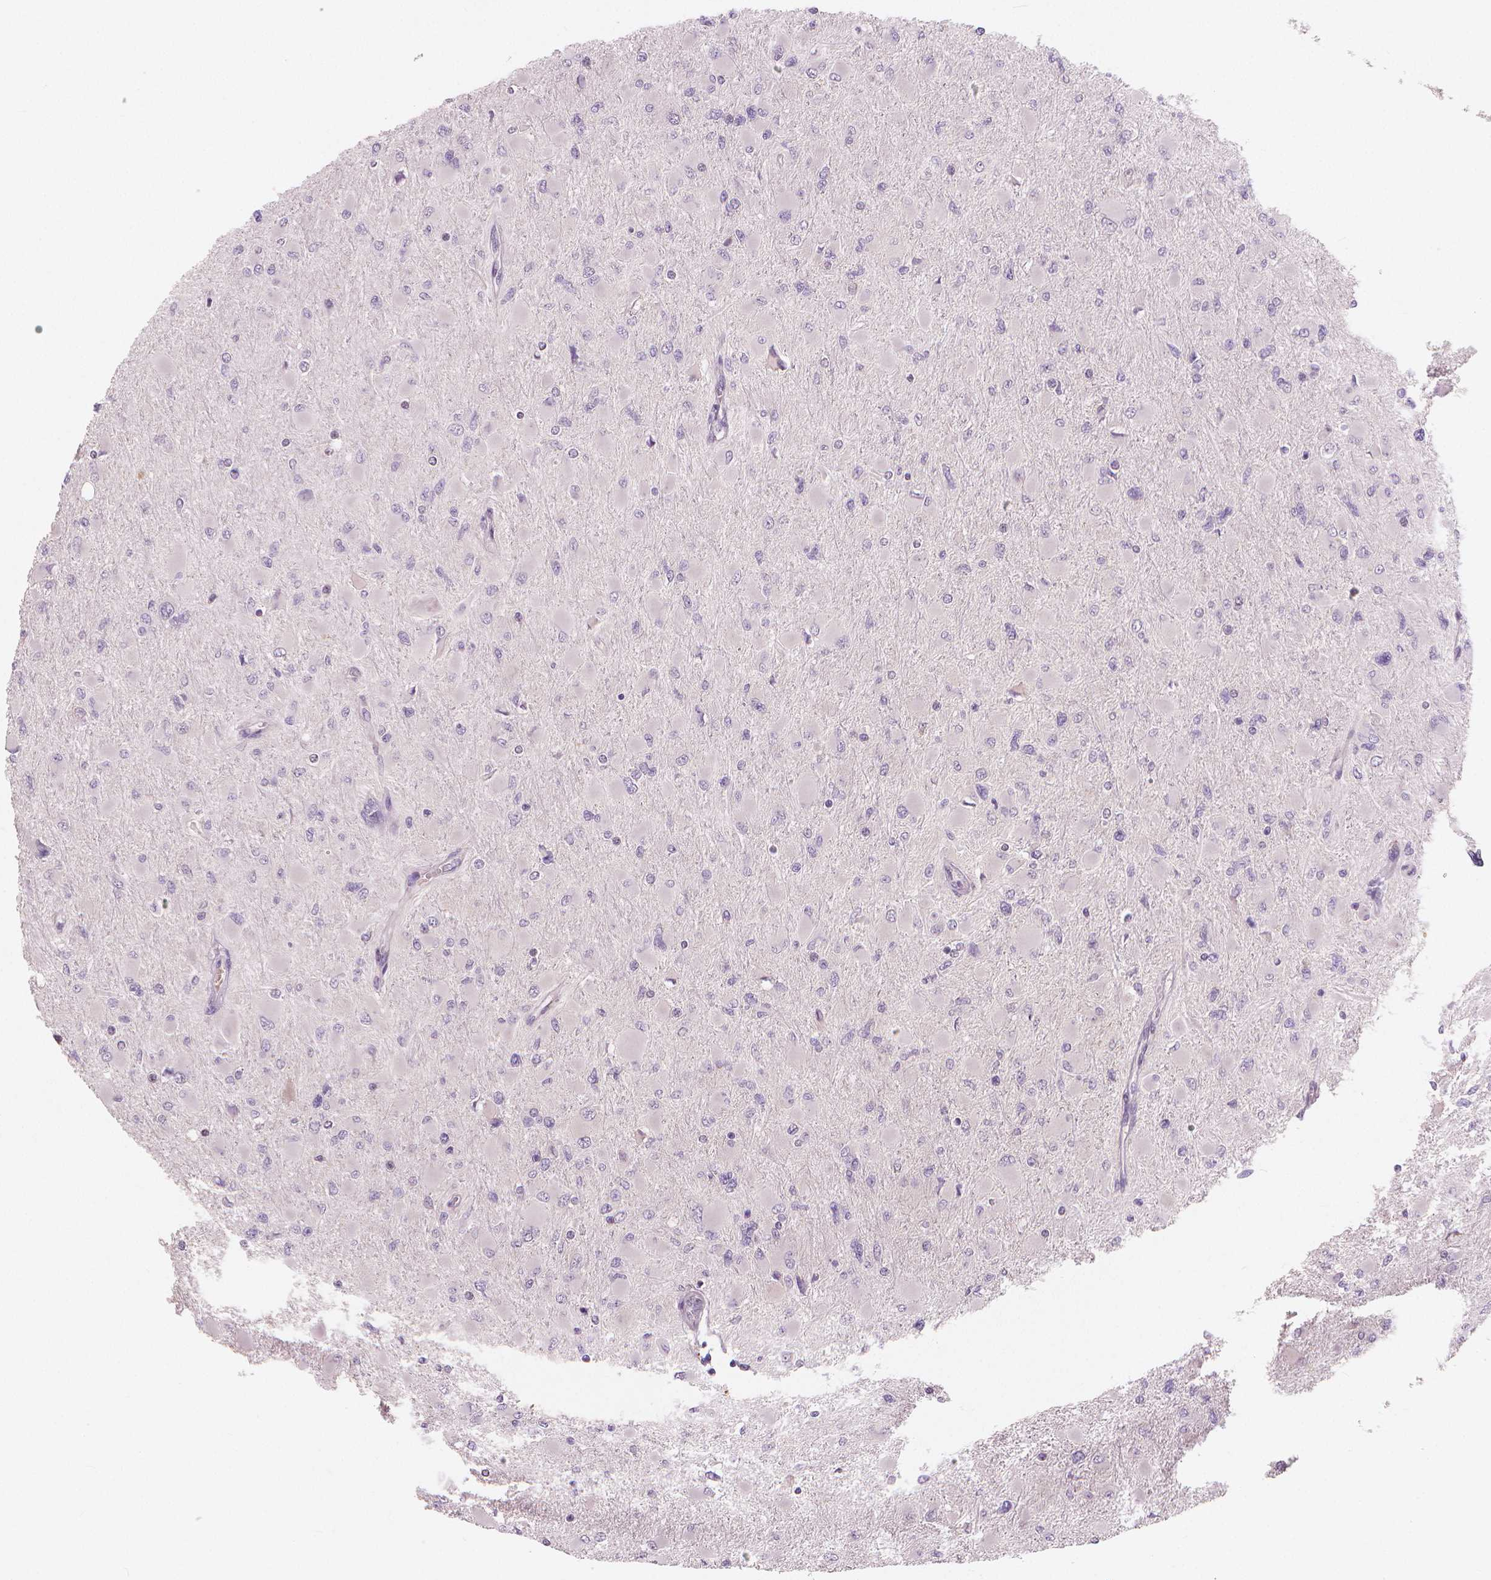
{"staining": {"intensity": "negative", "quantity": "none", "location": "none"}, "tissue": "glioma", "cell_type": "Tumor cells", "image_type": "cancer", "snomed": [{"axis": "morphology", "description": "Glioma, malignant, High grade"}, {"axis": "topography", "description": "Cerebral cortex"}], "caption": "The immunohistochemistry (IHC) photomicrograph has no significant expression in tumor cells of glioma tissue.", "gene": "RNASE7", "patient": {"sex": "female", "age": 36}}